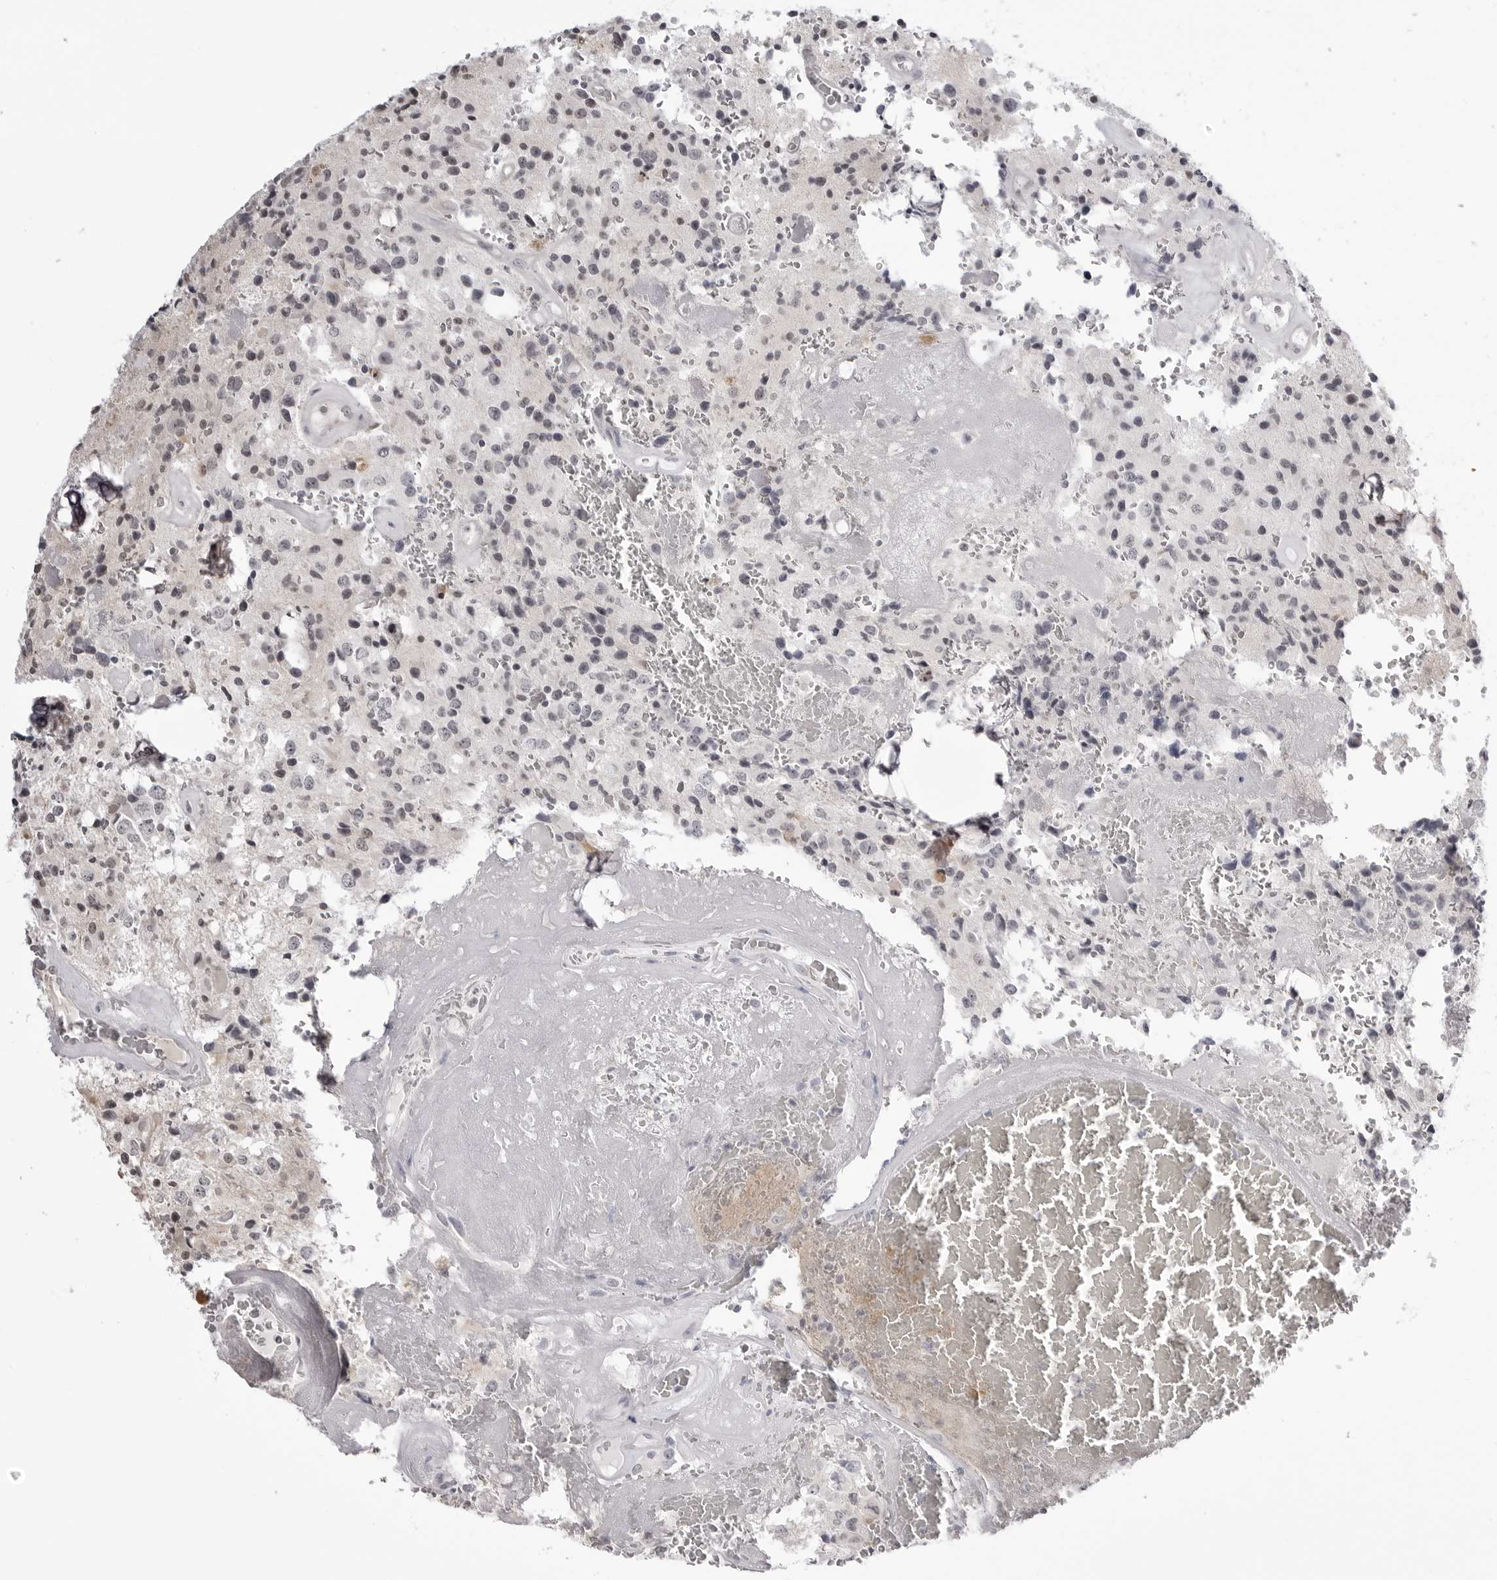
{"staining": {"intensity": "weak", "quantity": "25%-75%", "location": "nuclear"}, "tissue": "glioma", "cell_type": "Tumor cells", "image_type": "cancer", "snomed": [{"axis": "morphology", "description": "Glioma, malignant, Low grade"}, {"axis": "topography", "description": "Brain"}], "caption": "Weak nuclear expression for a protein is present in approximately 25%-75% of tumor cells of malignant glioma (low-grade) using immunohistochemistry.", "gene": "YWHAG", "patient": {"sex": "male", "age": 58}}